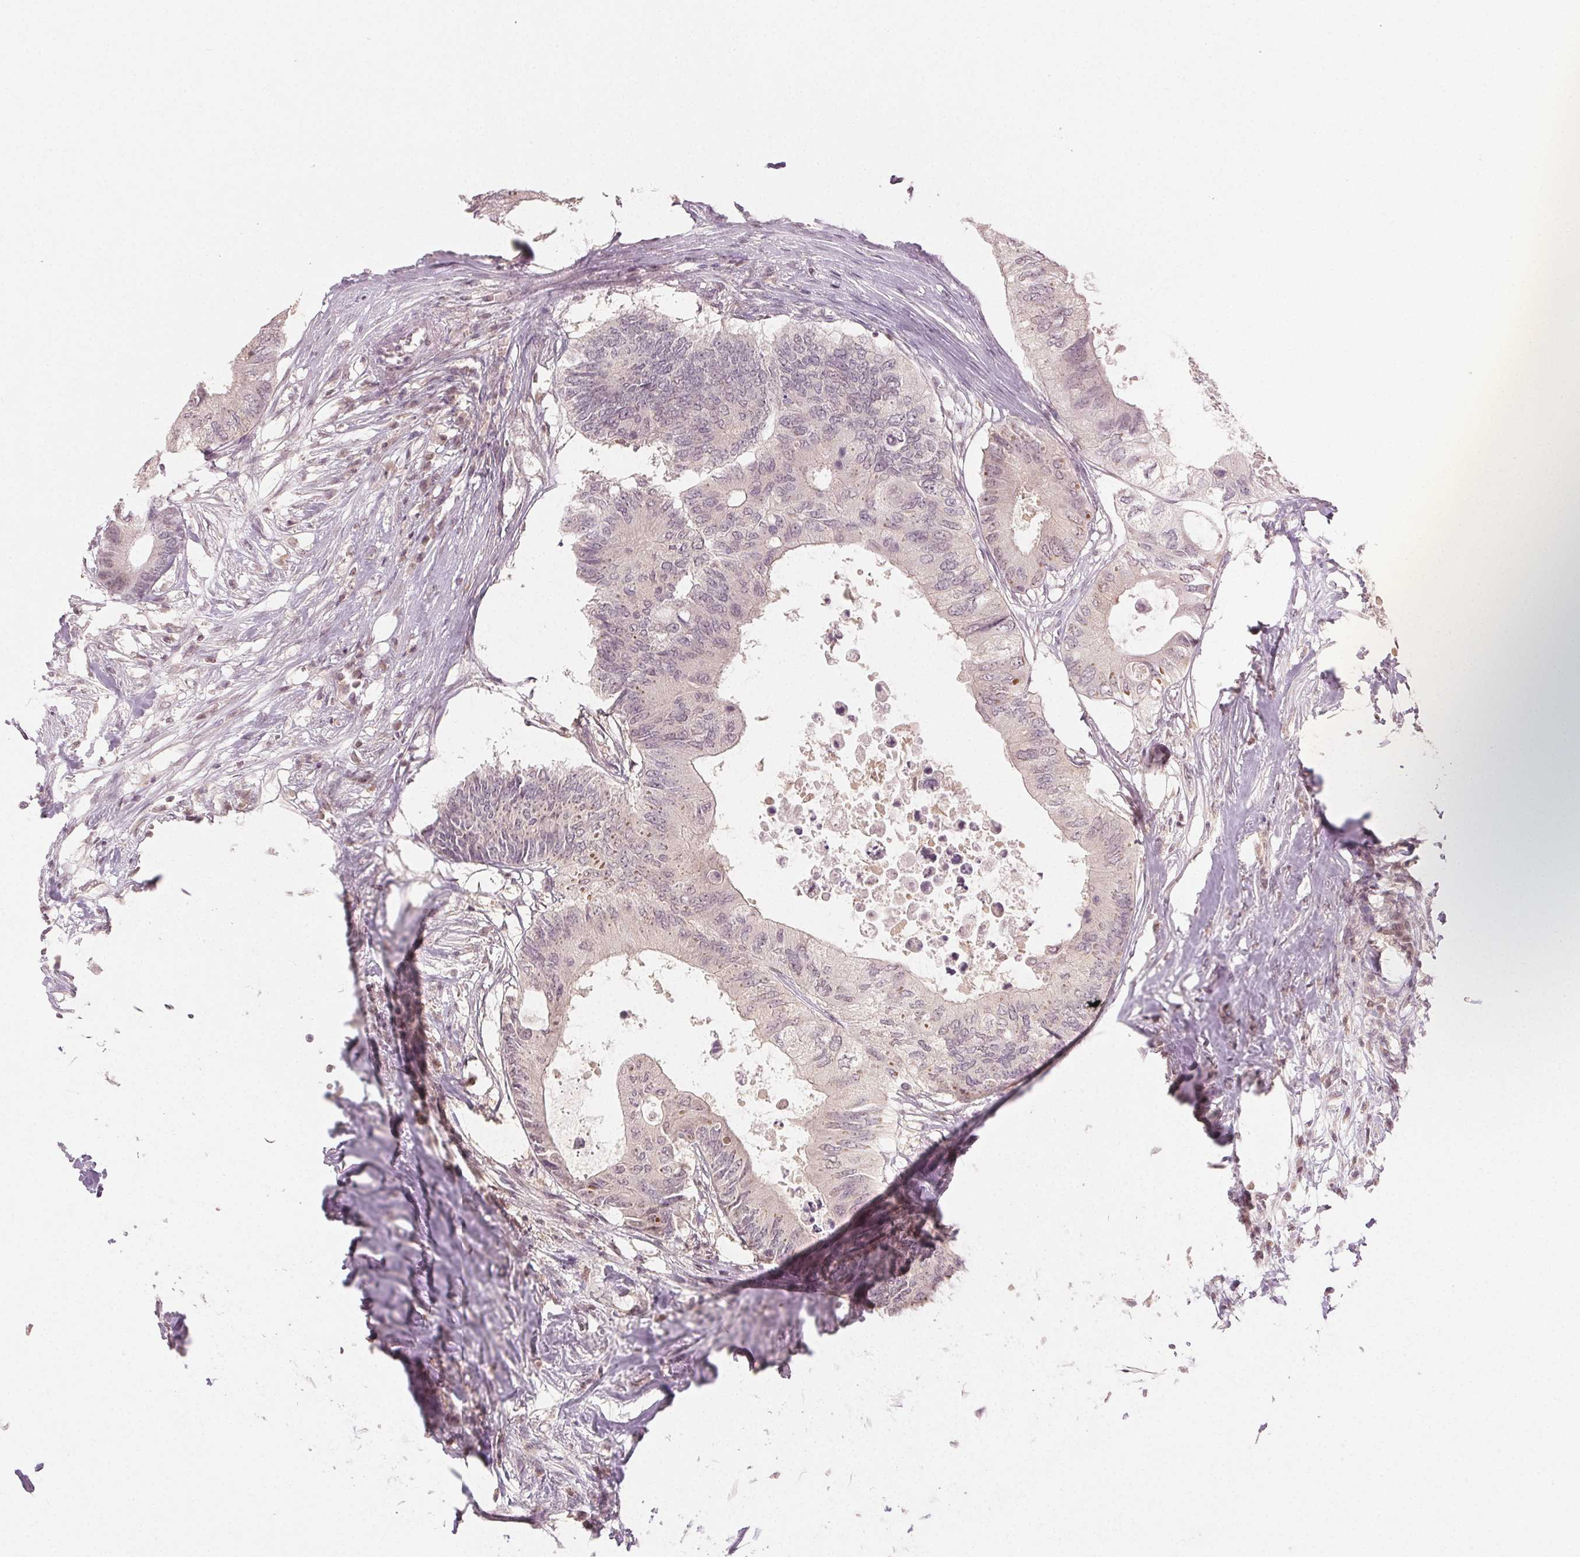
{"staining": {"intensity": "negative", "quantity": "none", "location": "none"}, "tissue": "colorectal cancer", "cell_type": "Tumor cells", "image_type": "cancer", "snomed": [{"axis": "morphology", "description": "Adenocarcinoma, NOS"}, {"axis": "topography", "description": "Colon"}], "caption": "Immunohistochemistry of human colorectal adenocarcinoma exhibits no expression in tumor cells.", "gene": "MAPK14", "patient": {"sex": "male", "age": 71}}